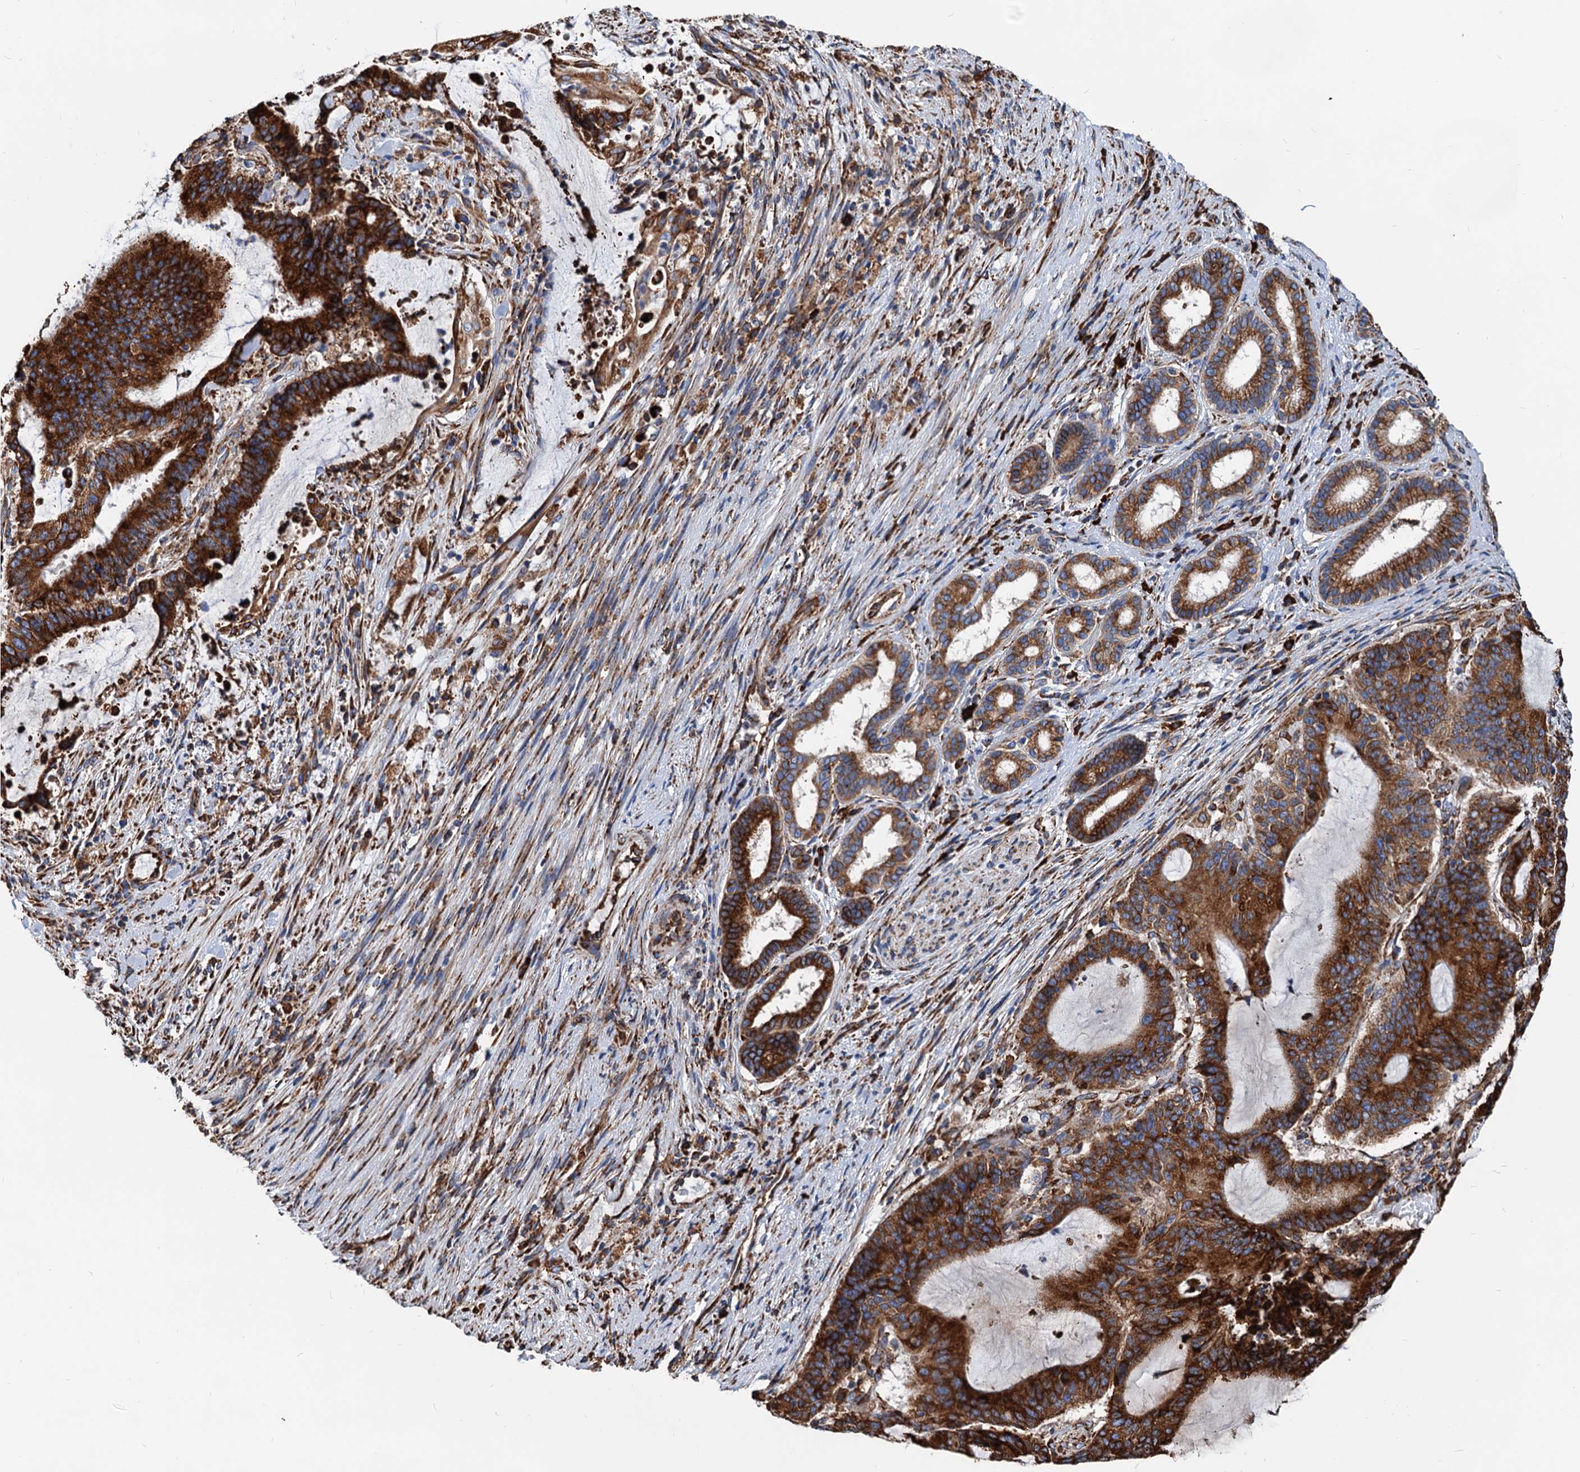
{"staining": {"intensity": "strong", "quantity": ">75%", "location": "cytoplasmic/membranous"}, "tissue": "liver cancer", "cell_type": "Tumor cells", "image_type": "cancer", "snomed": [{"axis": "morphology", "description": "Normal tissue, NOS"}, {"axis": "morphology", "description": "Cholangiocarcinoma"}, {"axis": "topography", "description": "Liver"}, {"axis": "topography", "description": "Peripheral nerve tissue"}], "caption": "IHC (DAB (3,3'-diaminobenzidine)) staining of liver cancer reveals strong cytoplasmic/membranous protein expression in approximately >75% of tumor cells. The protein is shown in brown color, while the nuclei are stained blue.", "gene": "HSPA5", "patient": {"sex": "female", "age": 73}}